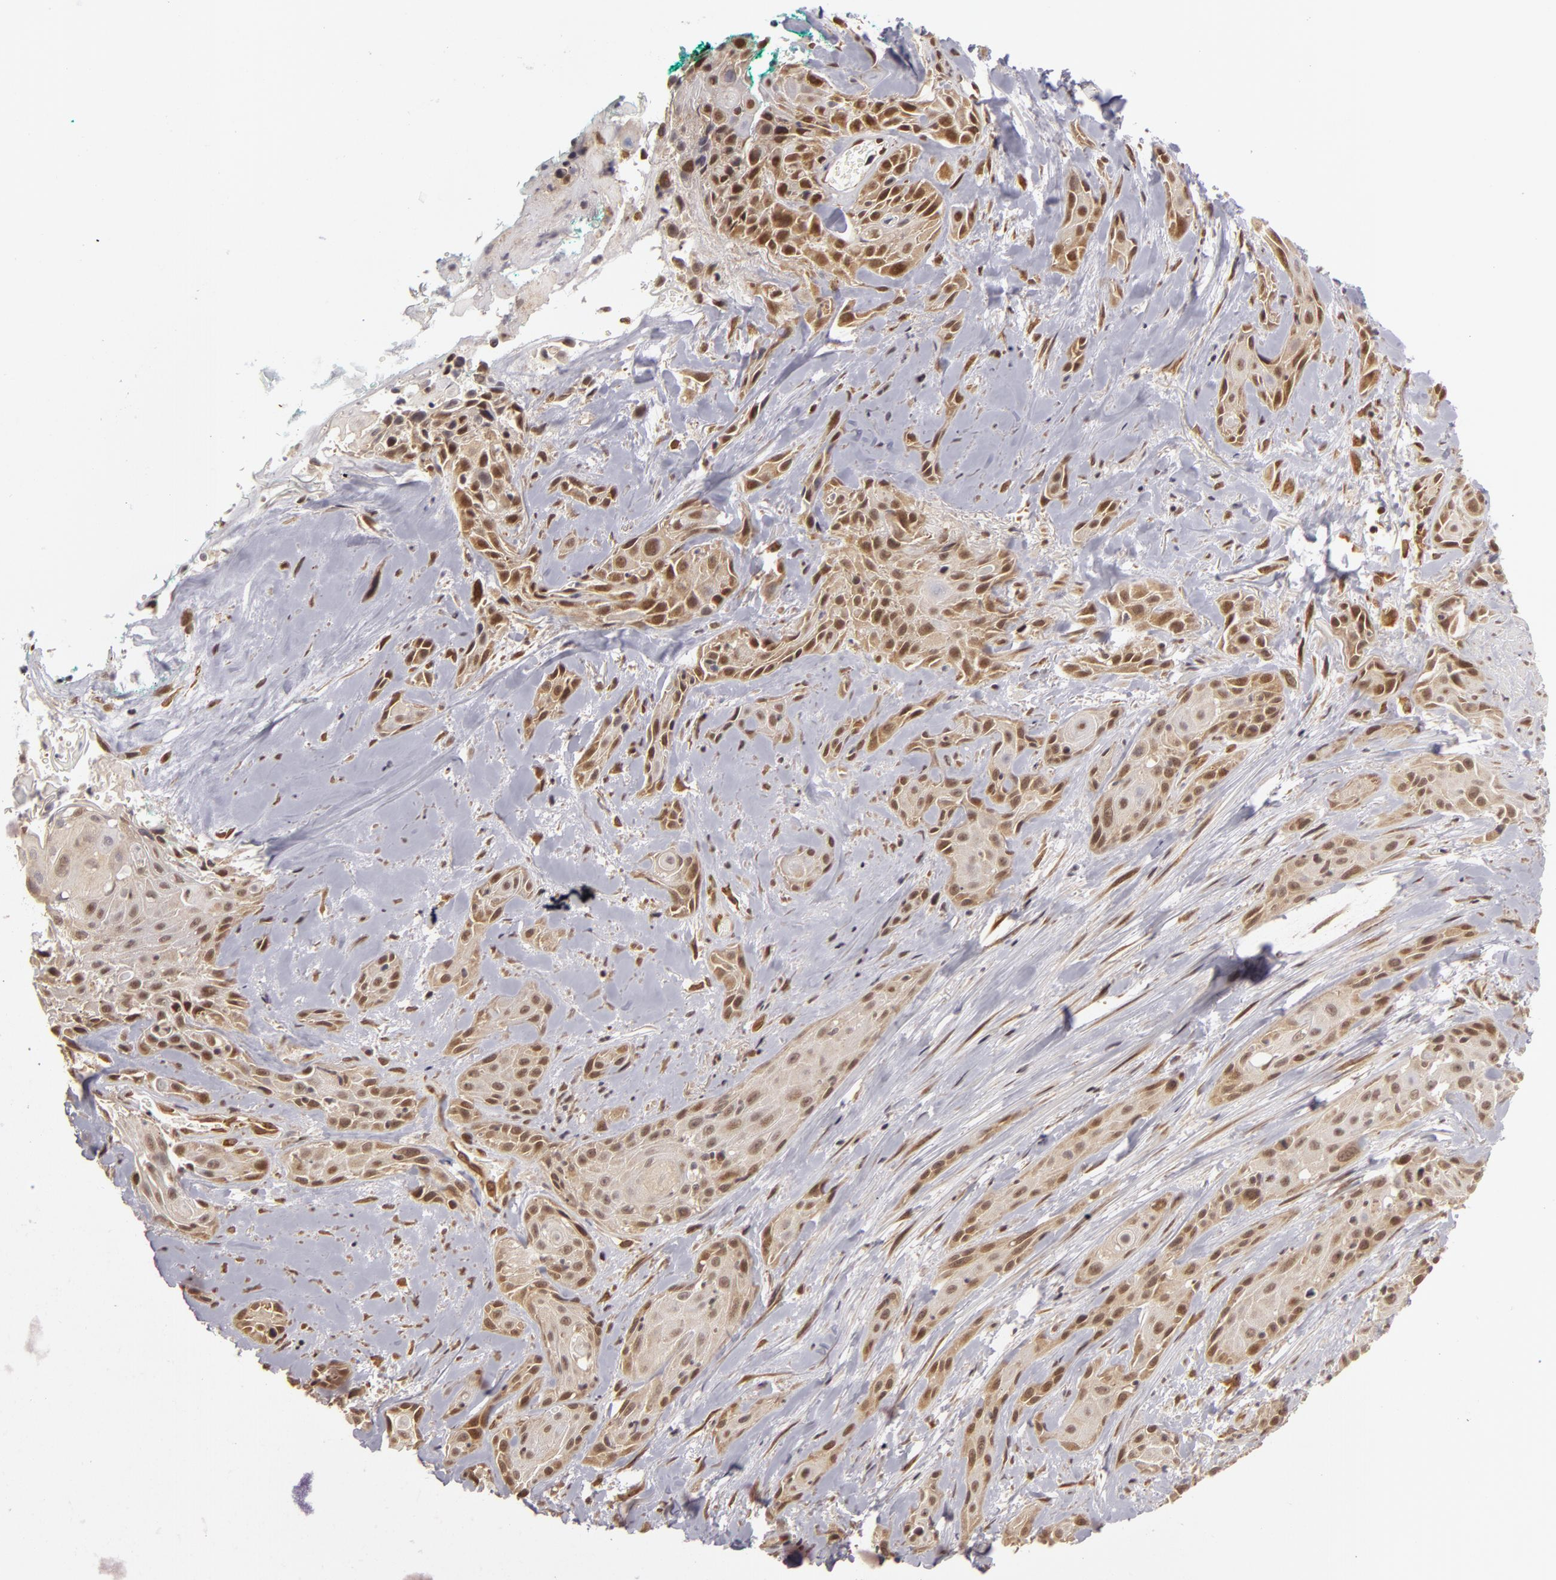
{"staining": {"intensity": "moderate", "quantity": ">75%", "location": "nuclear"}, "tissue": "skin cancer", "cell_type": "Tumor cells", "image_type": "cancer", "snomed": [{"axis": "morphology", "description": "Squamous cell carcinoma, NOS"}, {"axis": "topography", "description": "Skin"}, {"axis": "topography", "description": "Anal"}], "caption": "Protein staining of skin cancer tissue demonstrates moderate nuclear positivity in approximately >75% of tumor cells.", "gene": "ZNF133", "patient": {"sex": "male", "age": 64}}